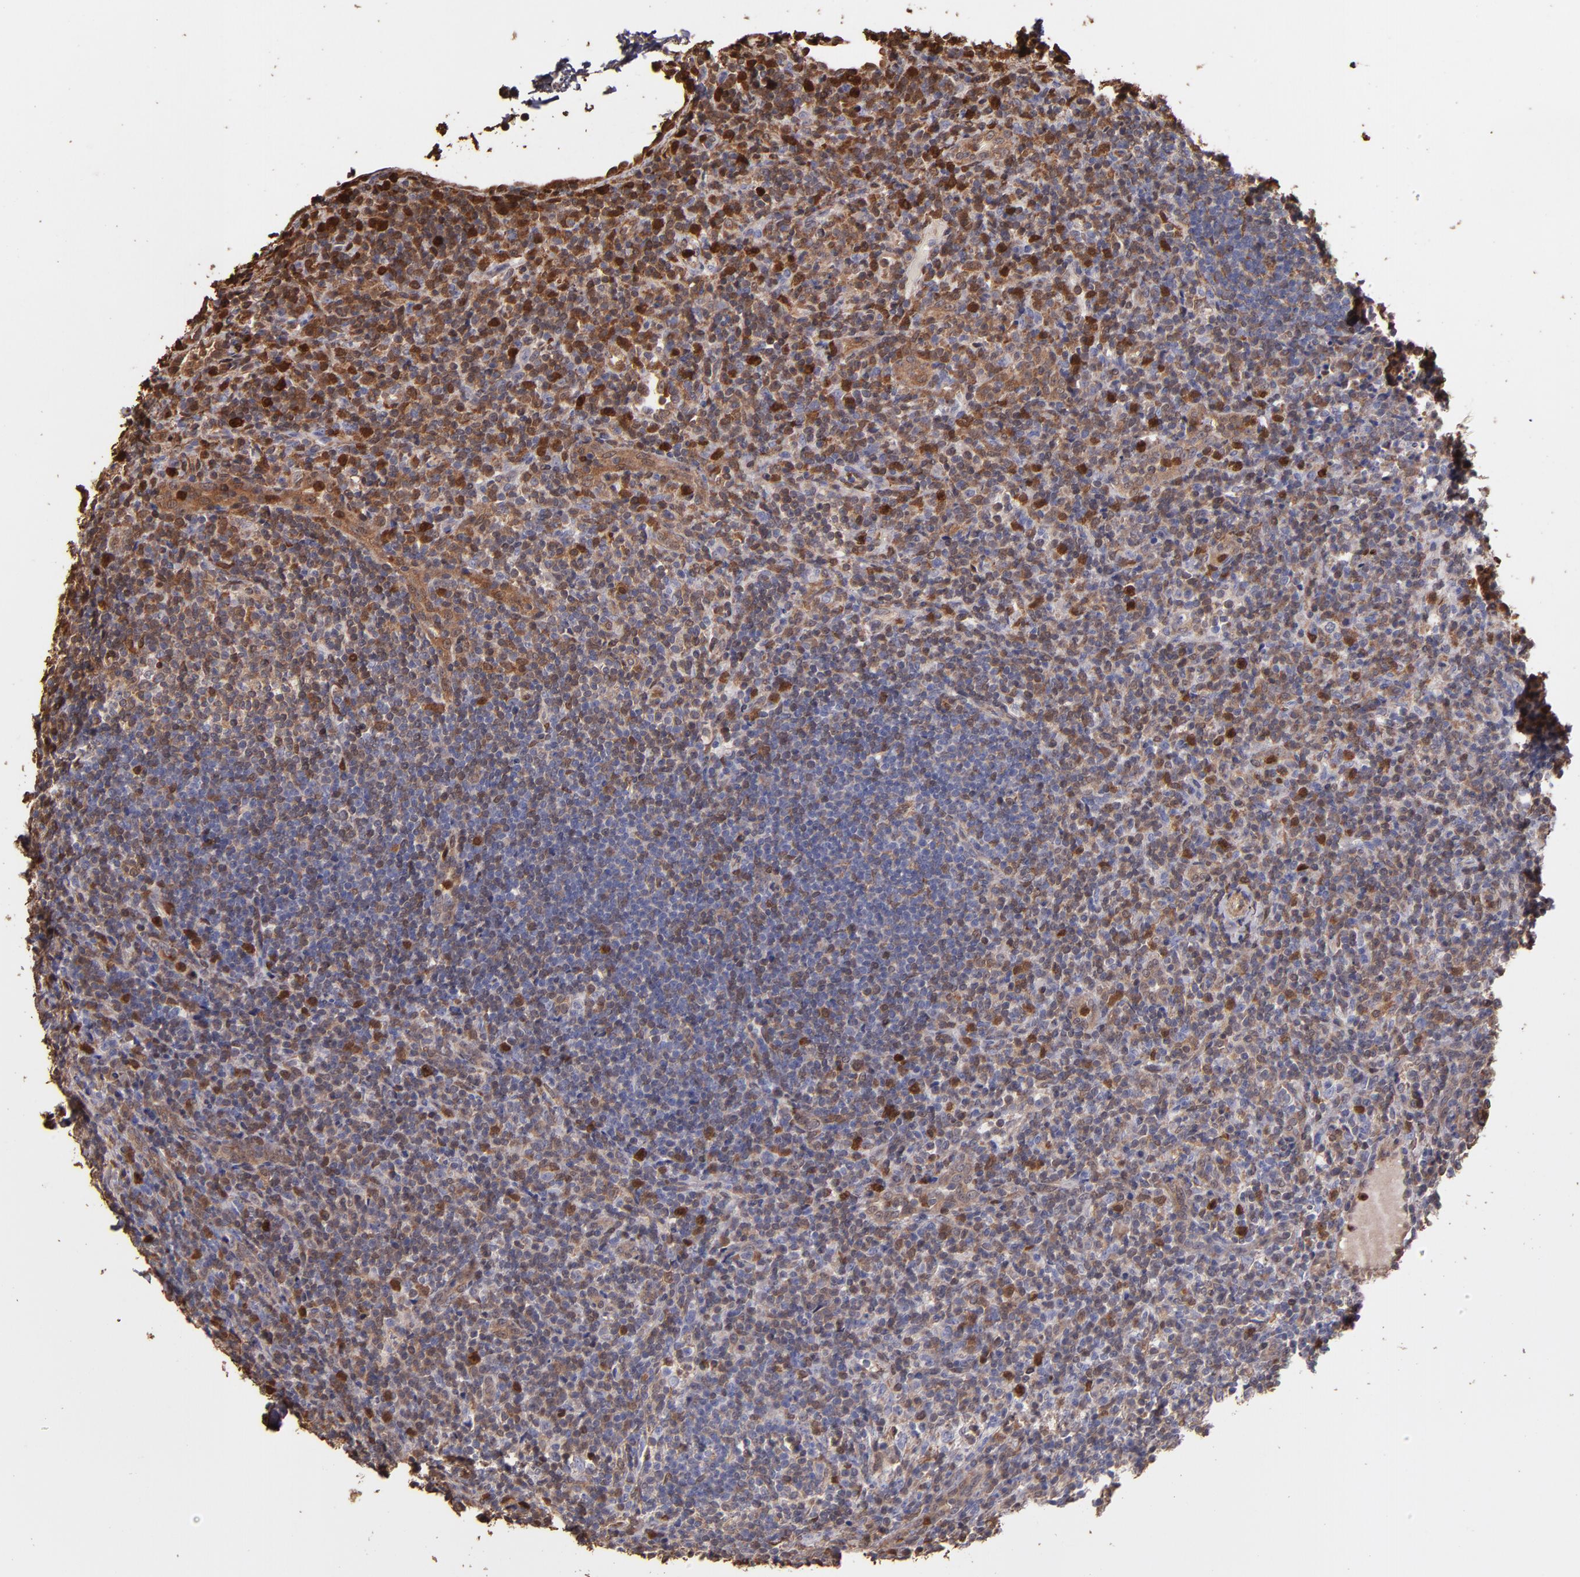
{"staining": {"intensity": "moderate", "quantity": "25%-75%", "location": "cytoplasmic/membranous,nuclear"}, "tissue": "lymphoma", "cell_type": "Tumor cells", "image_type": "cancer", "snomed": [{"axis": "morphology", "description": "Malignant lymphoma, non-Hodgkin's type, Low grade"}, {"axis": "topography", "description": "Lymph node"}], "caption": "Human lymphoma stained with a protein marker displays moderate staining in tumor cells.", "gene": "S100A6", "patient": {"sex": "female", "age": 76}}